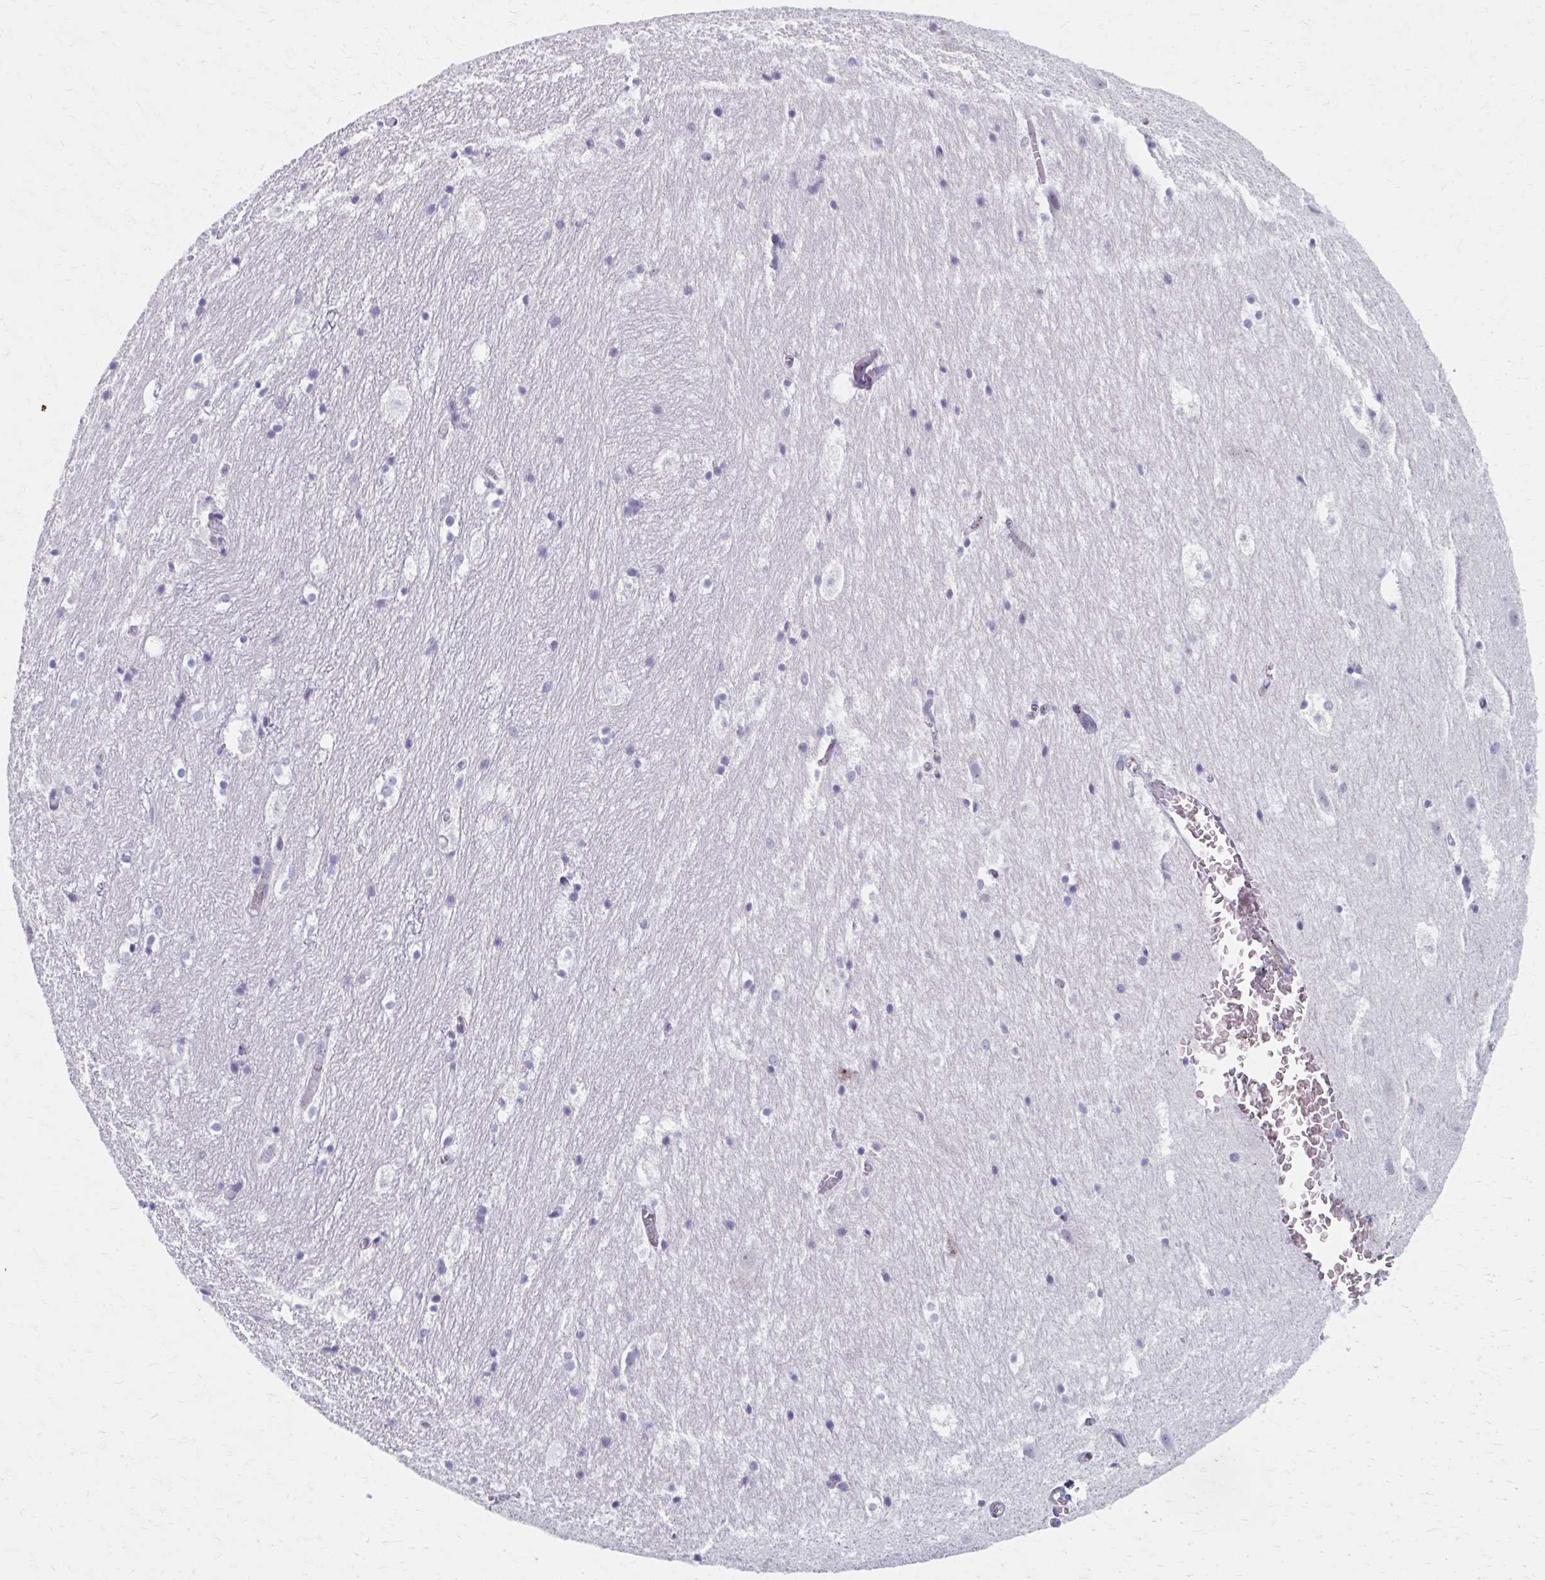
{"staining": {"intensity": "negative", "quantity": "none", "location": "none"}, "tissue": "hippocampus", "cell_type": "Glial cells", "image_type": "normal", "snomed": [{"axis": "morphology", "description": "Normal tissue, NOS"}, {"axis": "topography", "description": "Hippocampus"}], "caption": "DAB immunohistochemical staining of benign hippocampus reveals no significant expression in glial cells. (DAB (3,3'-diaminobenzidine) immunohistochemistry (IHC), high magnification).", "gene": "OLFM2", "patient": {"sex": "female", "age": 52}}